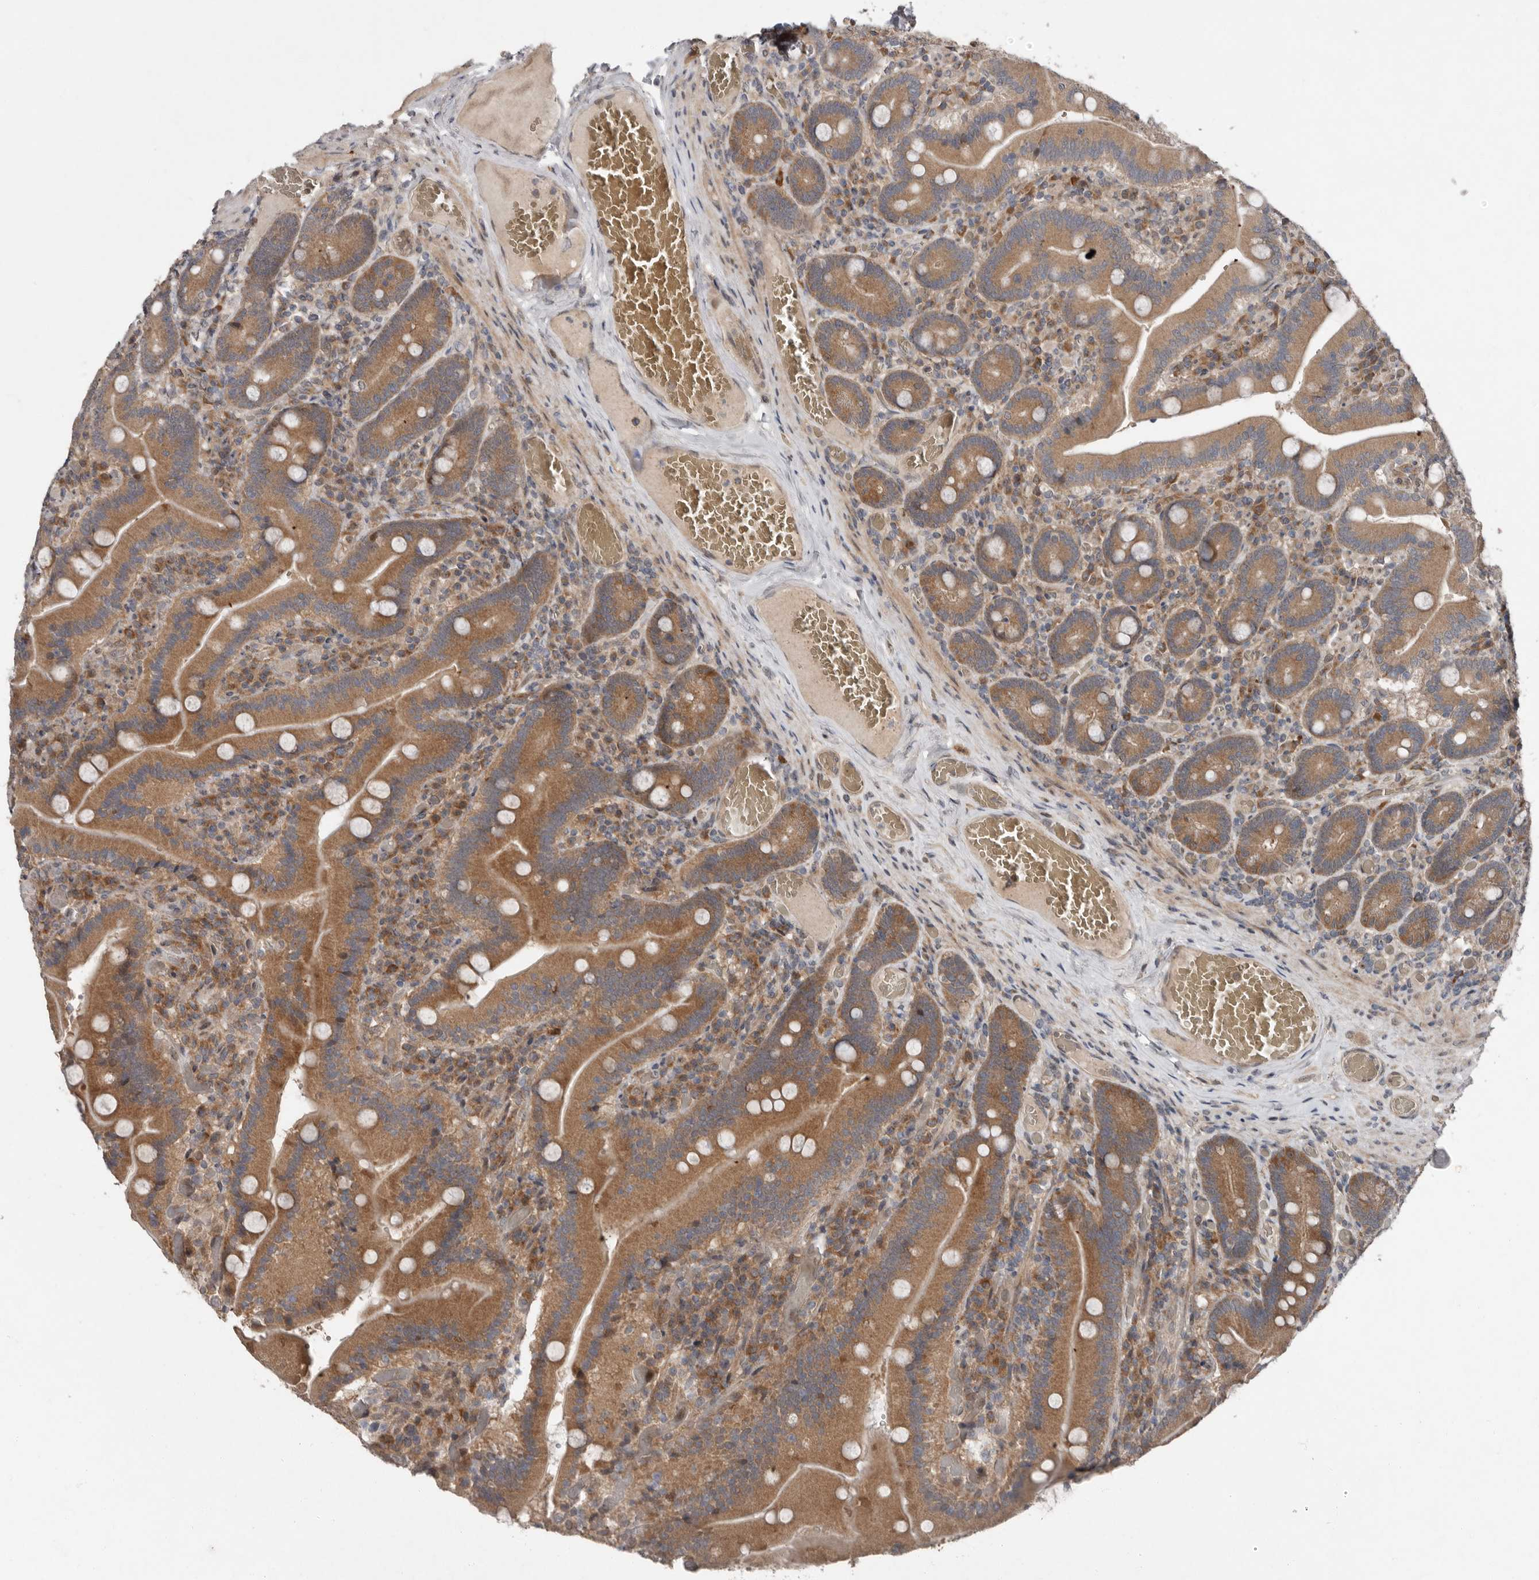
{"staining": {"intensity": "moderate", "quantity": ">75%", "location": "cytoplasmic/membranous"}, "tissue": "duodenum", "cell_type": "Glandular cells", "image_type": "normal", "snomed": [{"axis": "morphology", "description": "Normal tissue, NOS"}, {"axis": "topography", "description": "Duodenum"}], "caption": "Protein positivity by immunohistochemistry displays moderate cytoplasmic/membranous positivity in approximately >75% of glandular cells in benign duodenum.", "gene": "CHML", "patient": {"sex": "female", "age": 62}}